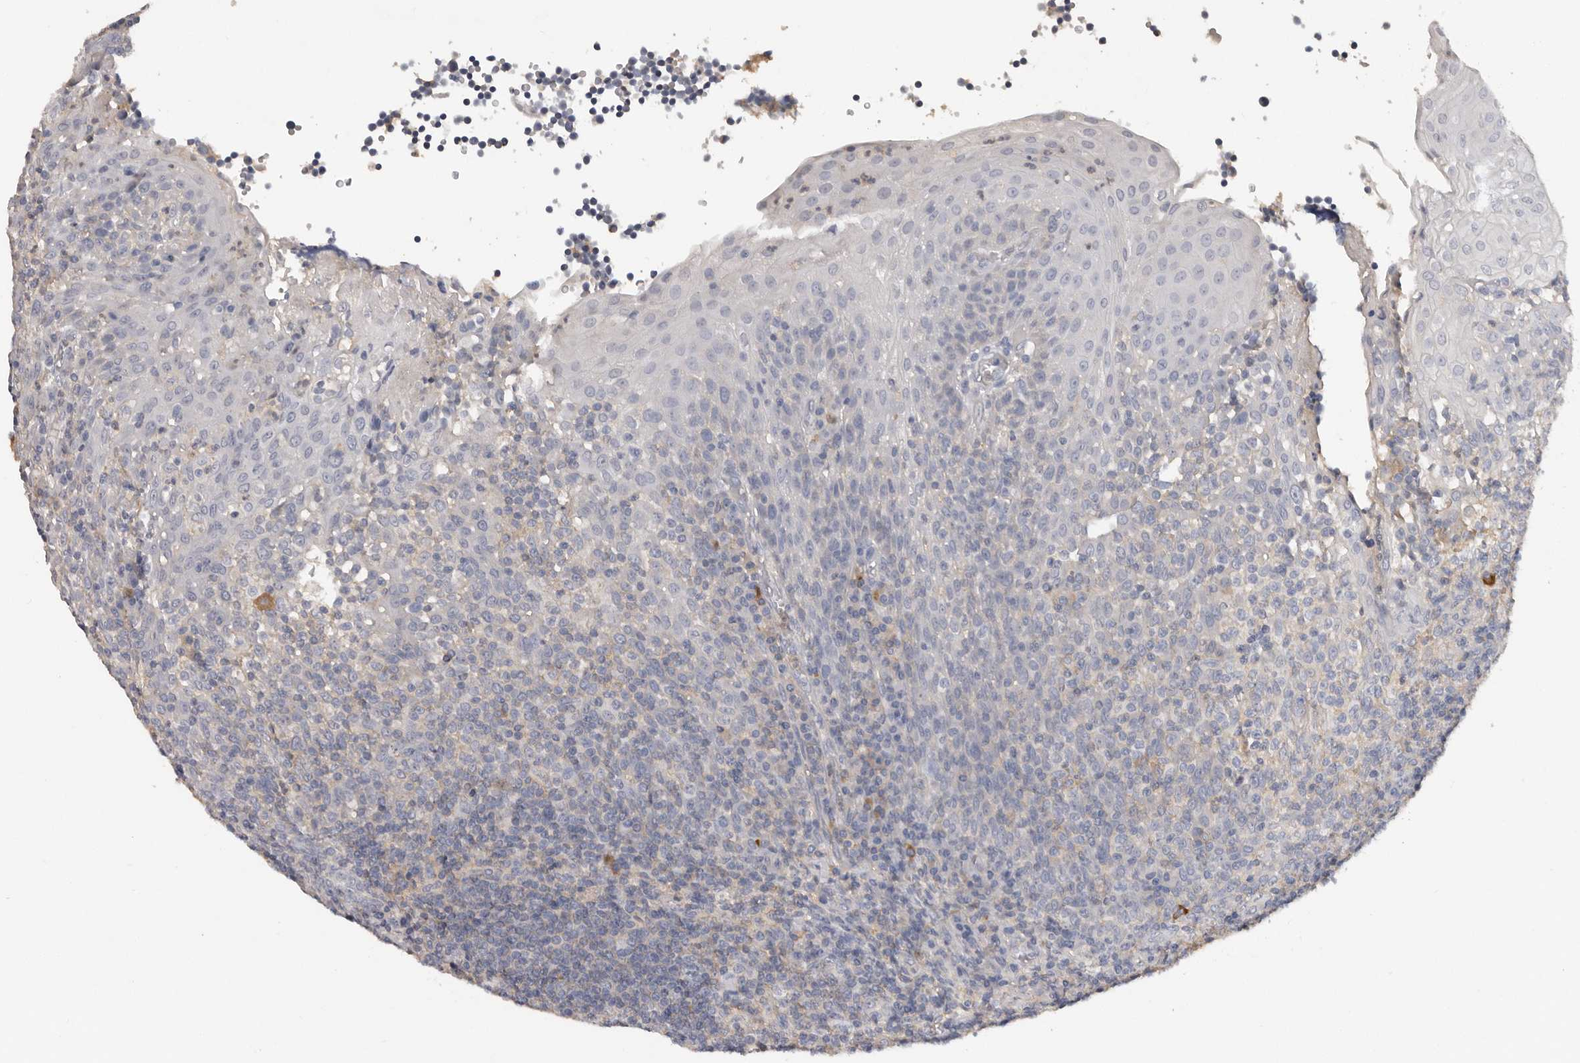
{"staining": {"intensity": "weak", "quantity": "<25%", "location": "cytoplasmic/membranous"}, "tissue": "tonsil", "cell_type": "Germinal center cells", "image_type": "normal", "snomed": [{"axis": "morphology", "description": "Normal tissue, NOS"}, {"axis": "topography", "description": "Tonsil"}], "caption": "Photomicrograph shows no protein expression in germinal center cells of unremarkable tonsil.", "gene": "WDTC1", "patient": {"sex": "female", "age": 19}}